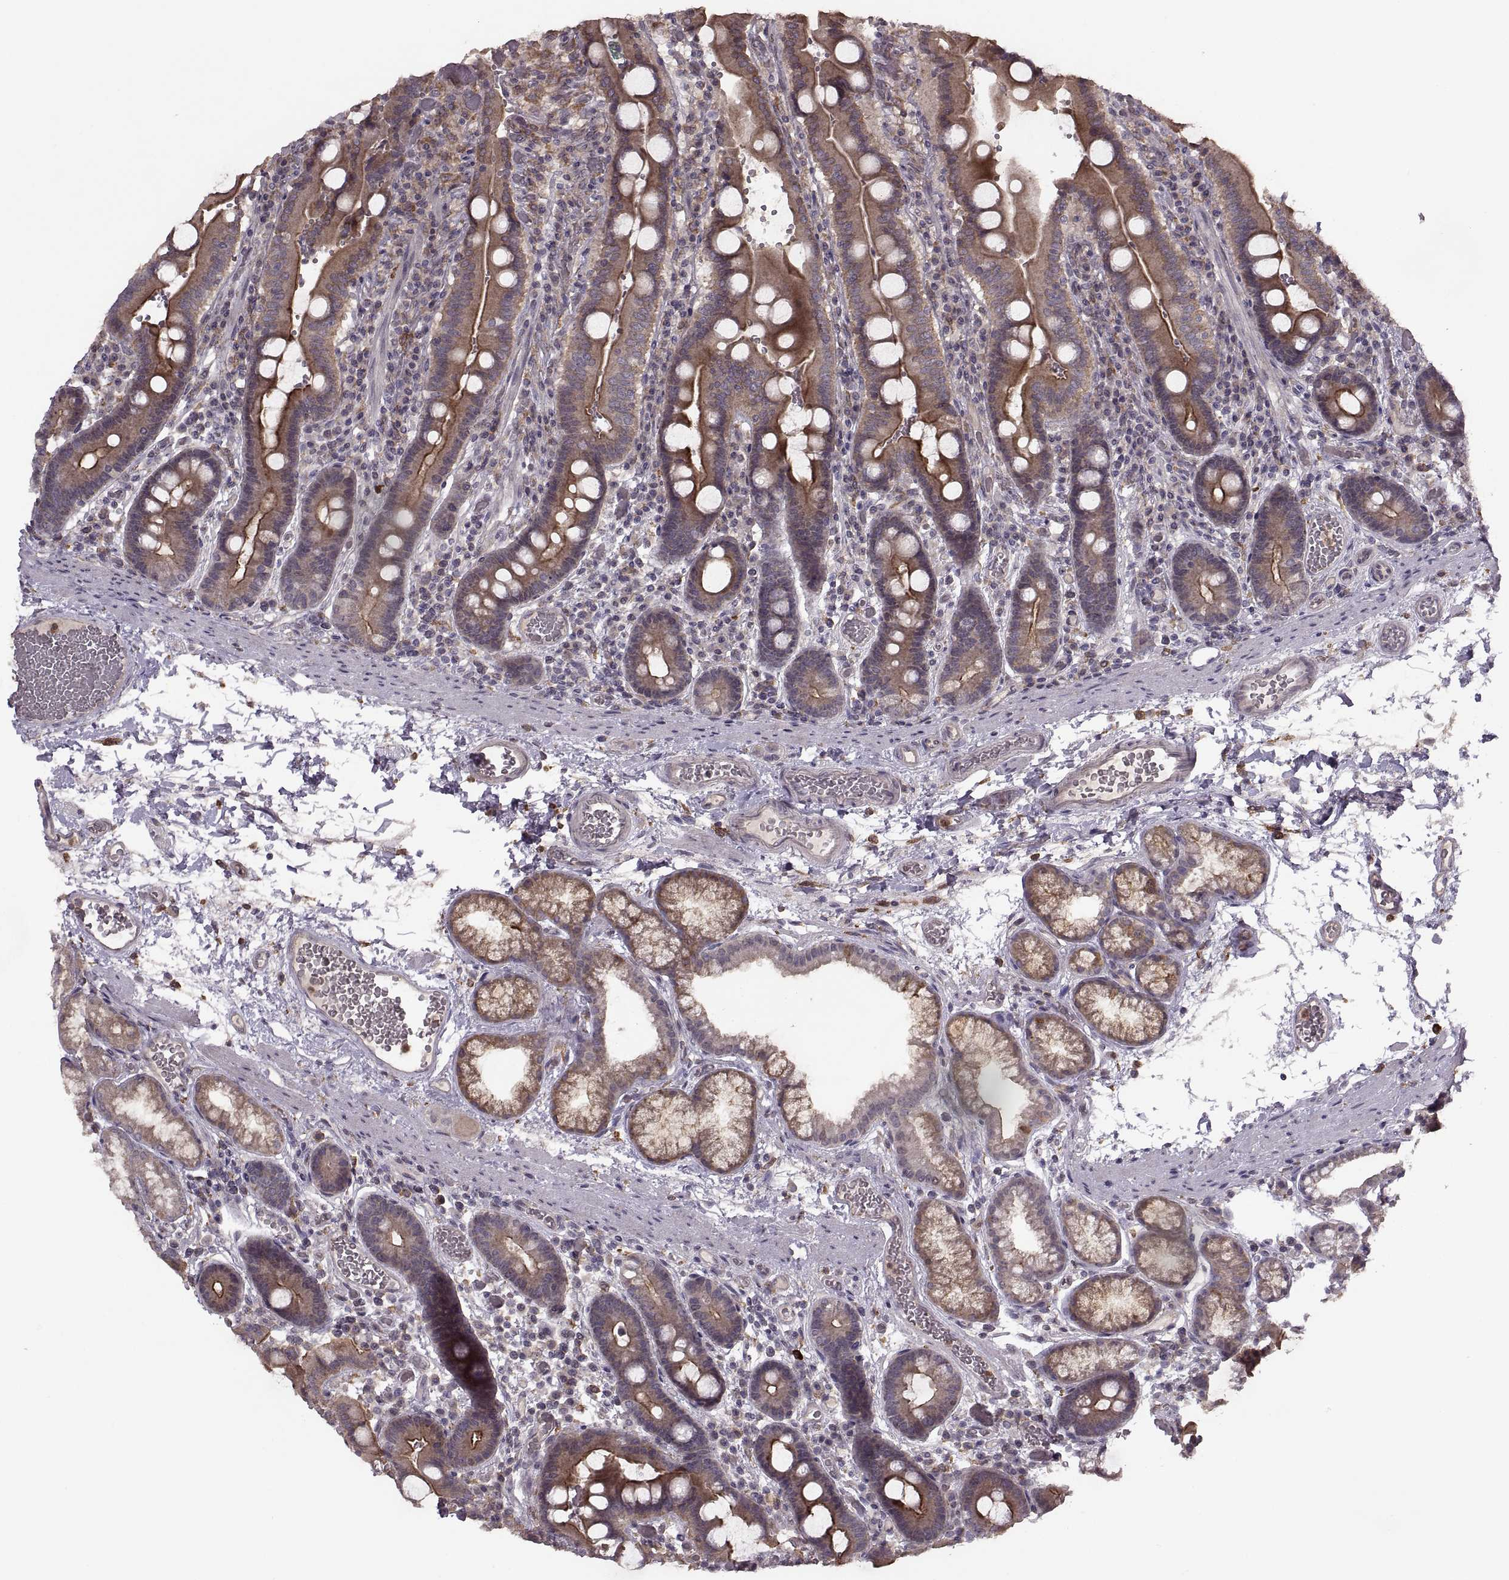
{"staining": {"intensity": "moderate", "quantity": ">75%", "location": "cytoplasmic/membranous"}, "tissue": "duodenum", "cell_type": "Glandular cells", "image_type": "normal", "snomed": [{"axis": "morphology", "description": "Normal tissue, NOS"}, {"axis": "topography", "description": "Duodenum"}], "caption": "Unremarkable duodenum was stained to show a protein in brown. There is medium levels of moderate cytoplasmic/membranous staining in approximately >75% of glandular cells. The staining is performed using DAB brown chromogen to label protein expression. The nuclei are counter-stained blue using hematoxylin.", "gene": "PIERCE1", "patient": {"sex": "female", "age": 62}}